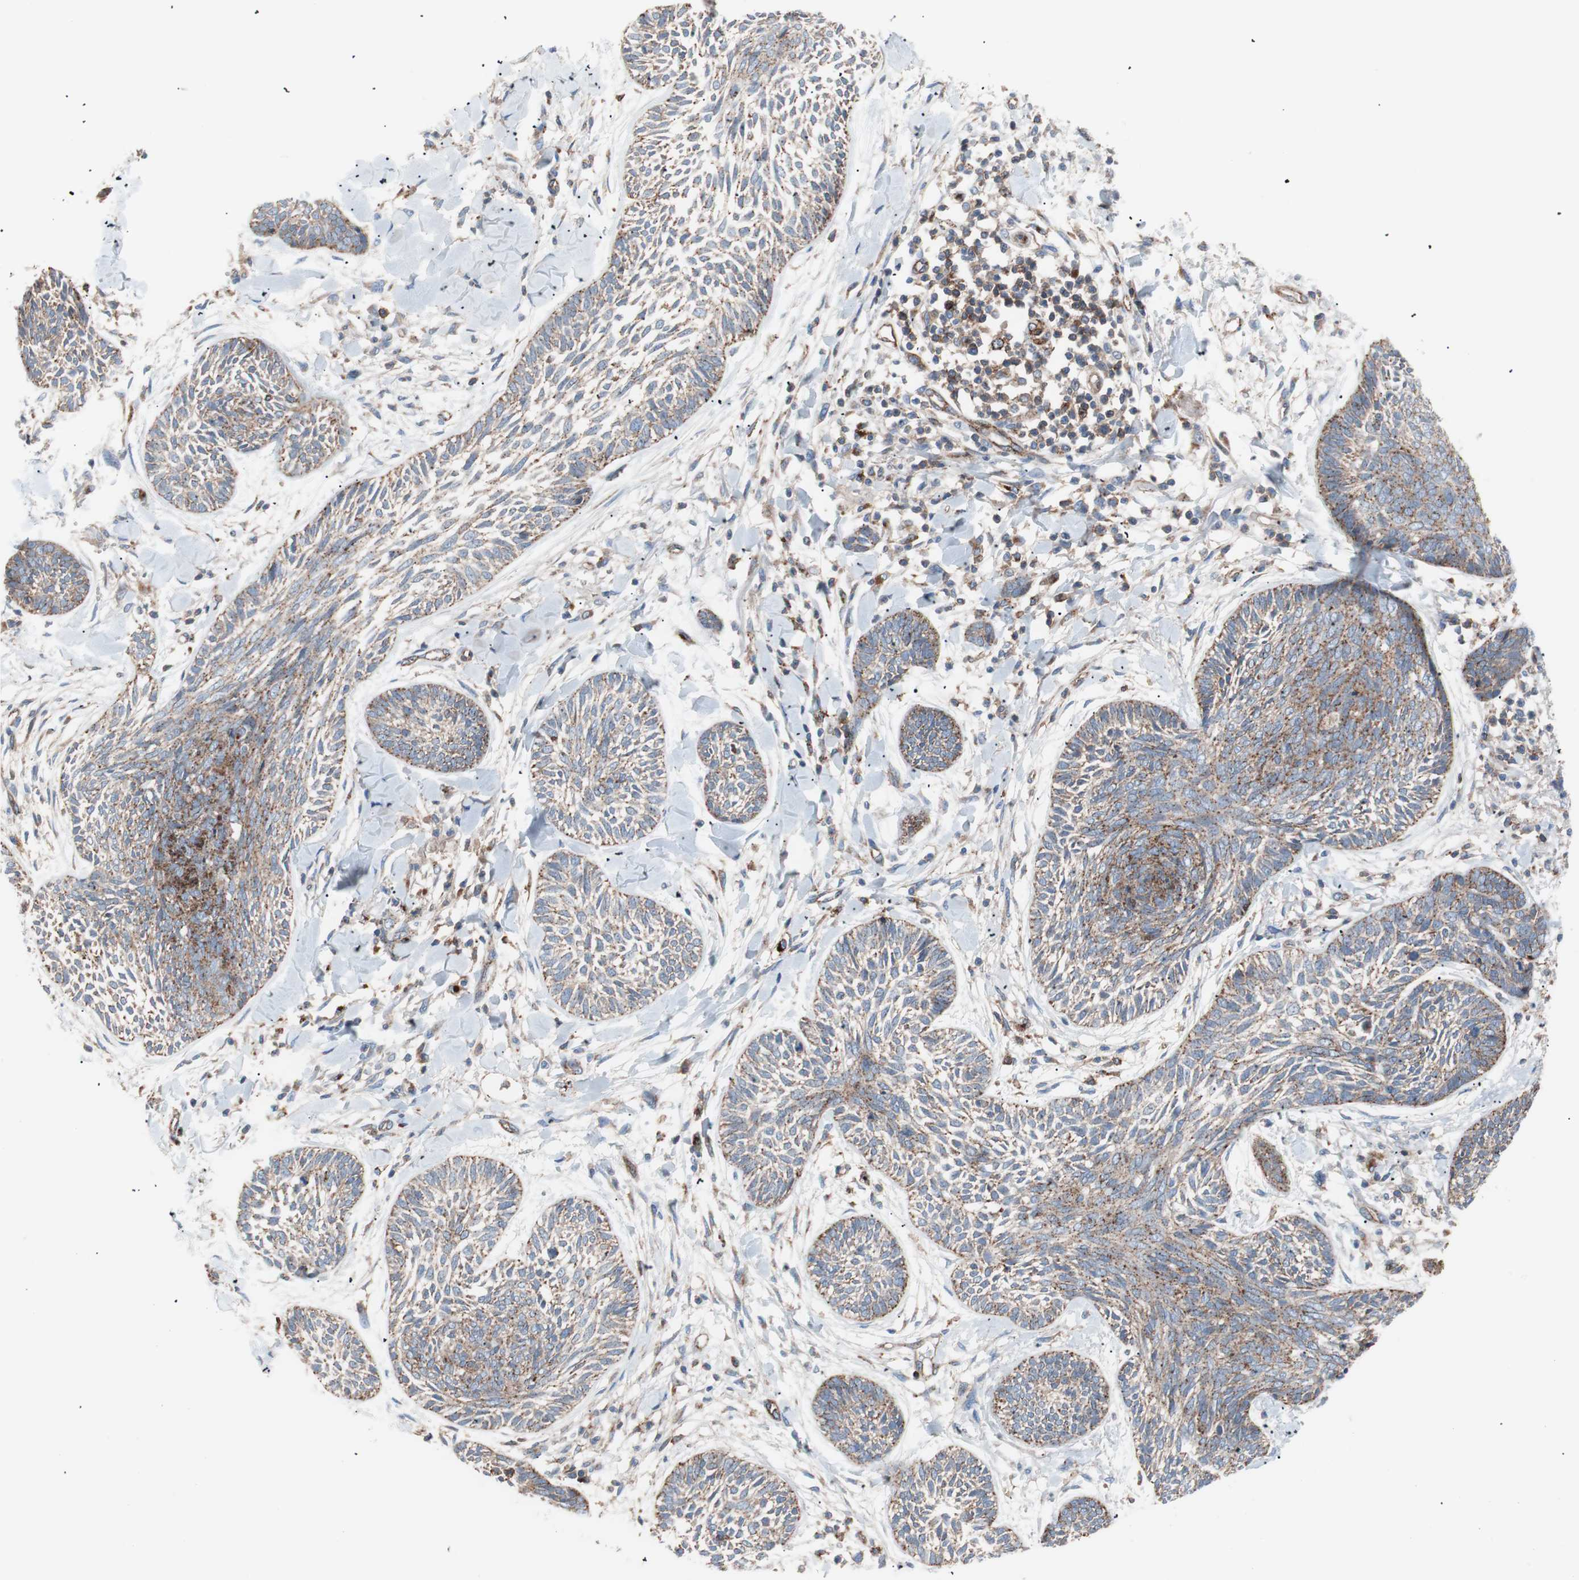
{"staining": {"intensity": "weak", "quantity": ">75%", "location": "cytoplasmic/membranous"}, "tissue": "skin cancer", "cell_type": "Tumor cells", "image_type": "cancer", "snomed": [{"axis": "morphology", "description": "Papilloma, NOS"}, {"axis": "morphology", "description": "Basal cell carcinoma"}, {"axis": "topography", "description": "Skin"}], "caption": "Weak cytoplasmic/membranous positivity is seen in approximately >75% of tumor cells in papilloma (skin).", "gene": "FLOT2", "patient": {"sex": "male", "age": 87}}